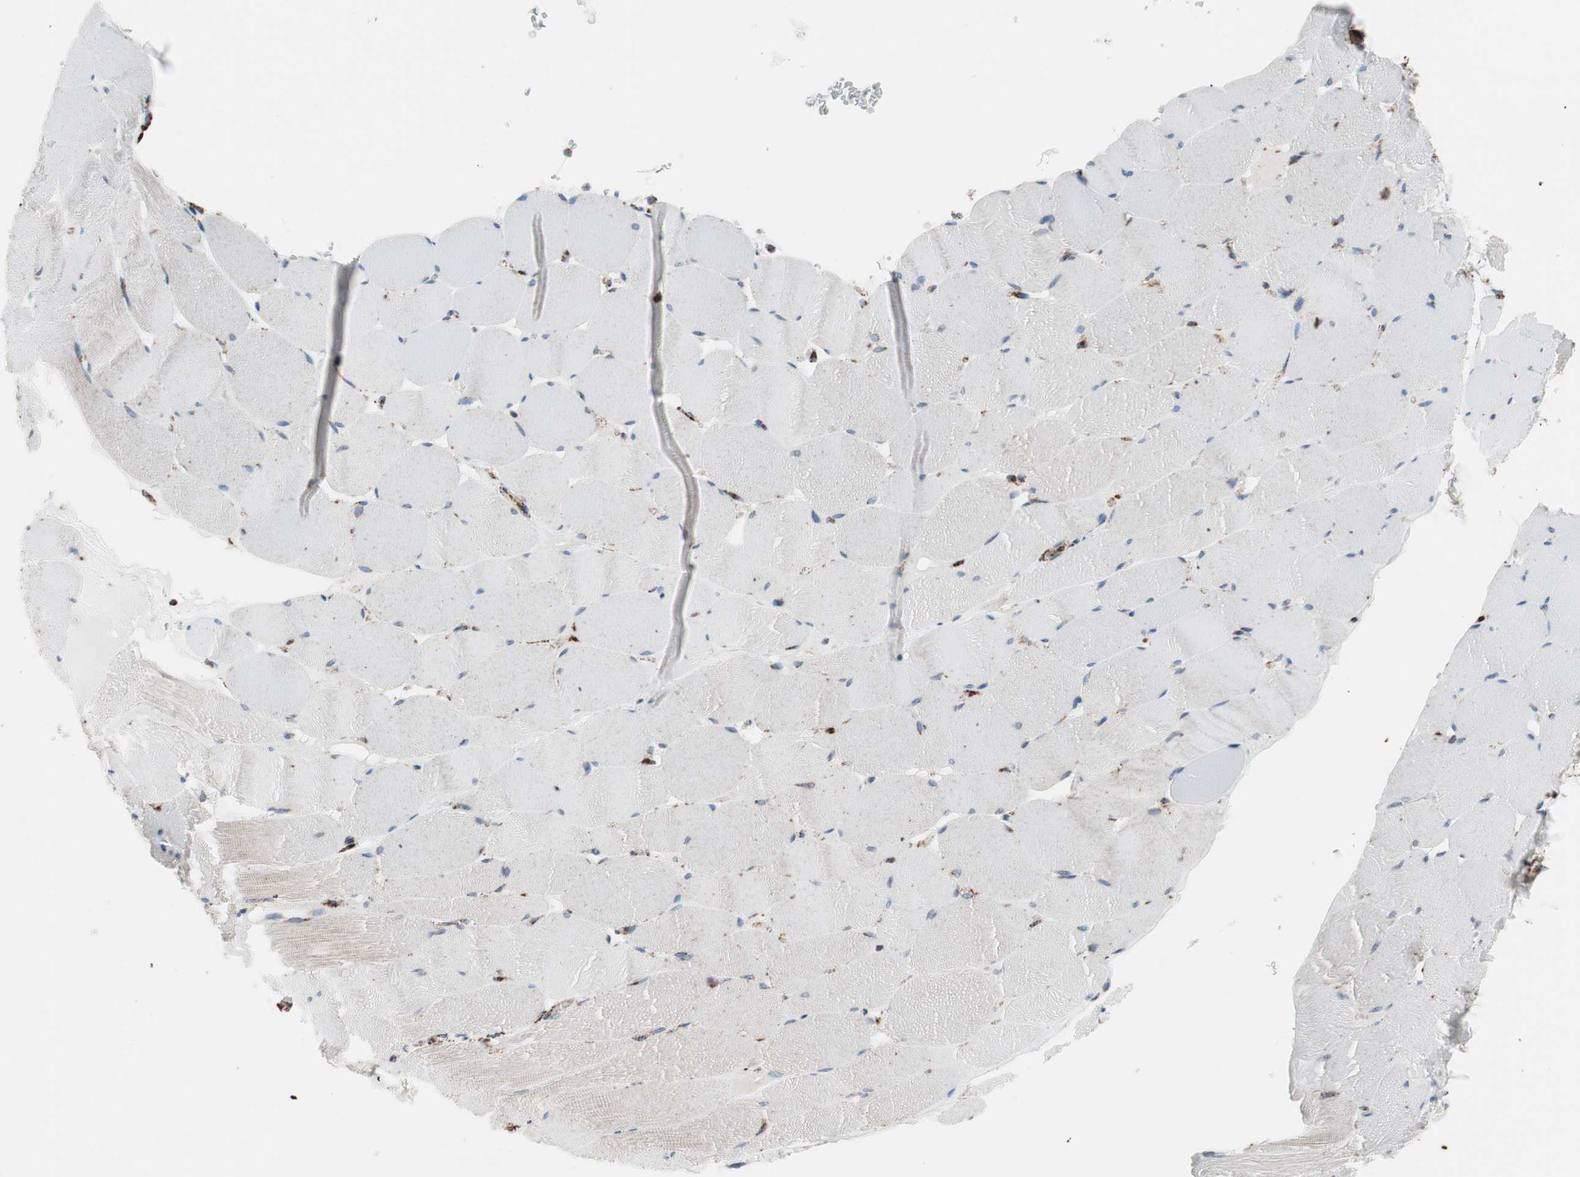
{"staining": {"intensity": "weak", "quantity": "25%-75%", "location": "cytoplasmic/membranous"}, "tissue": "skeletal muscle", "cell_type": "Myocytes", "image_type": "normal", "snomed": [{"axis": "morphology", "description": "Normal tissue, NOS"}, {"axis": "topography", "description": "Skeletal muscle"}], "caption": "The image shows immunohistochemical staining of normal skeletal muscle. There is weak cytoplasmic/membranous positivity is present in about 25%-75% of myocytes.", "gene": "LAMP1", "patient": {"sex": "male", "age": 62}}